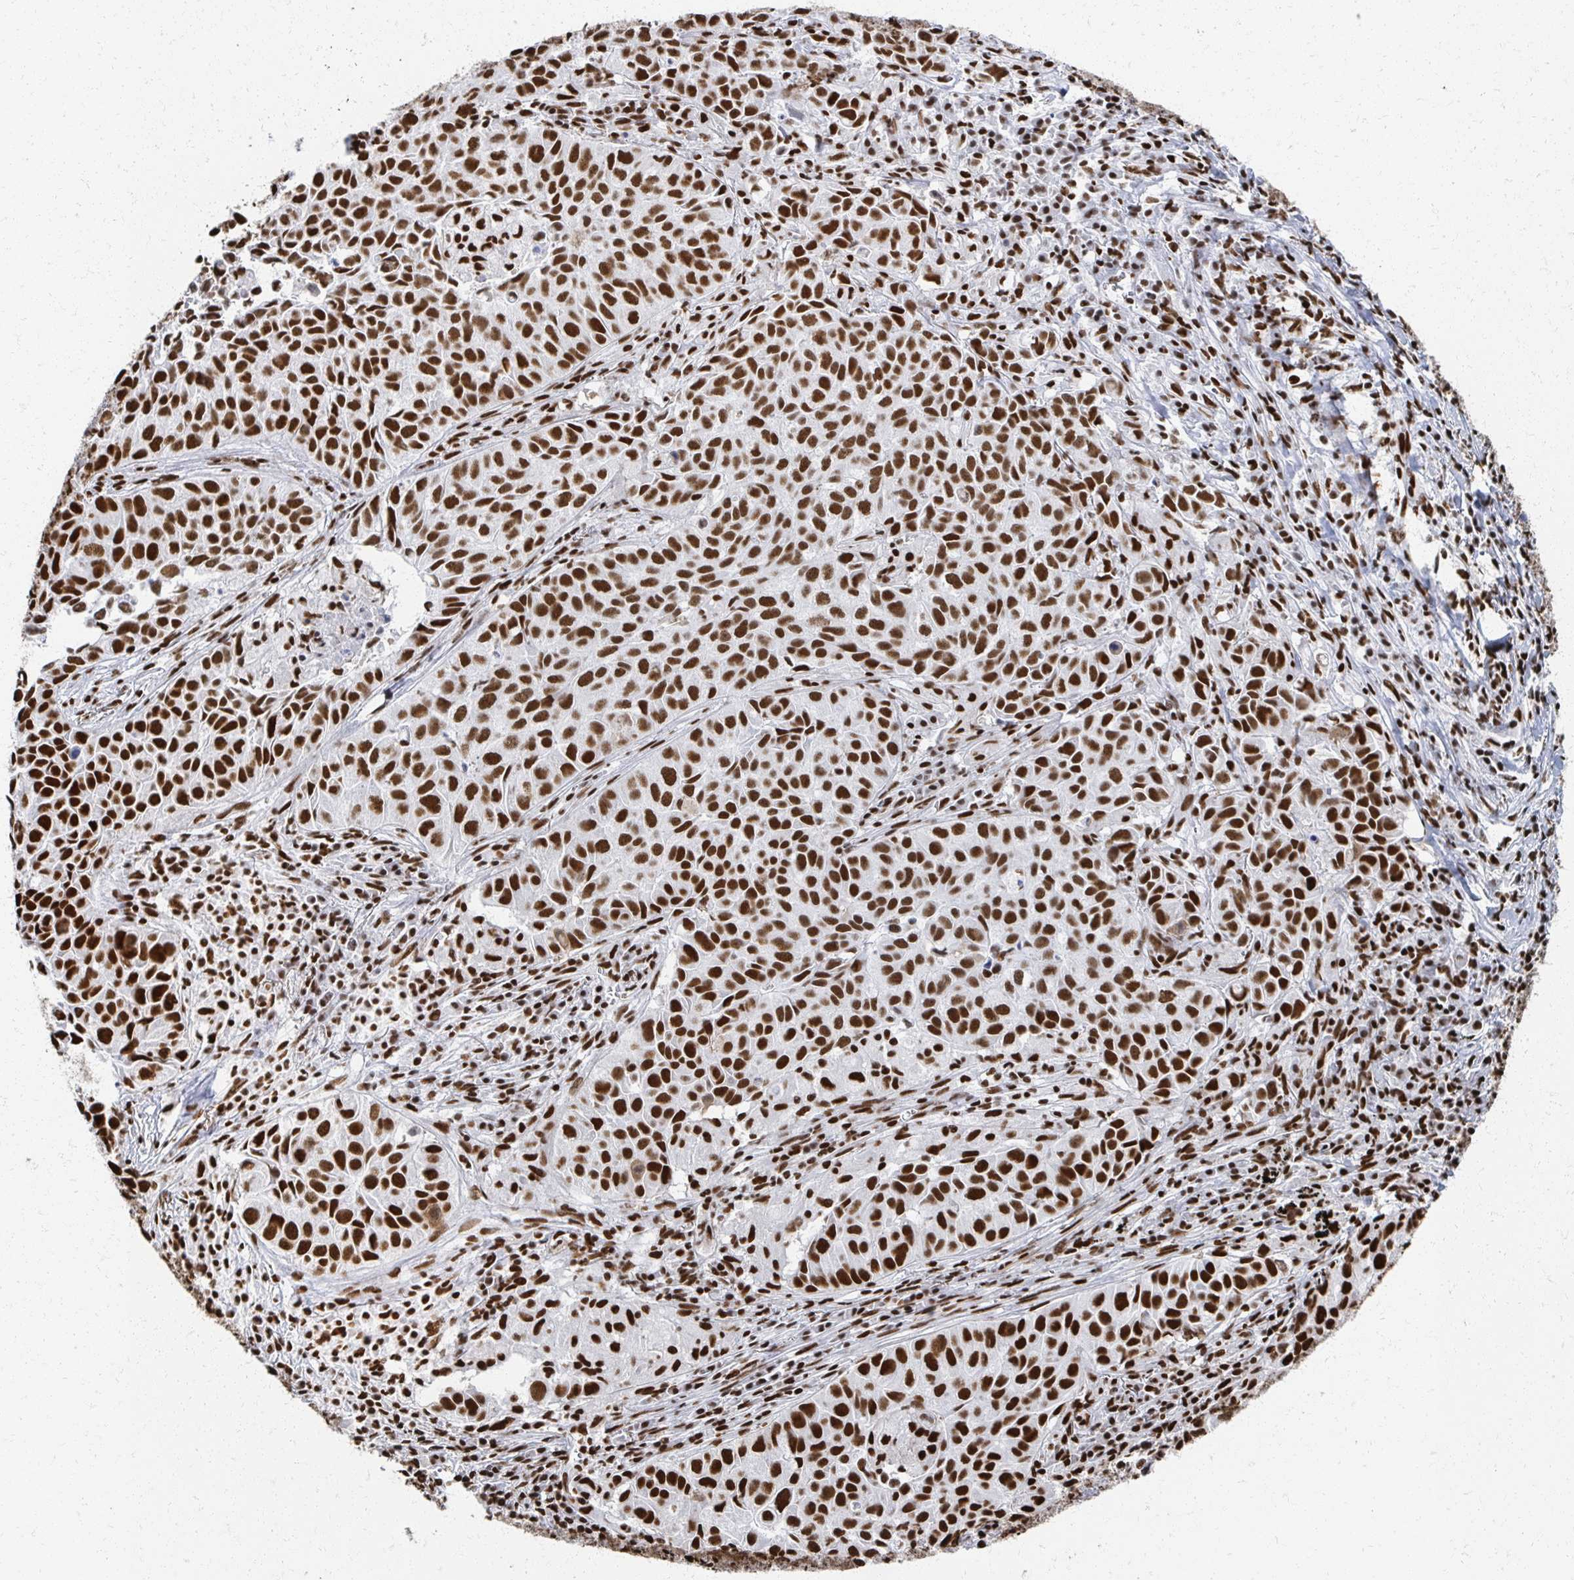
{"staining": {"intensity": "strong", "quantity": ">75%", "location": "nuclear"}, "tissue": "lung cancer", "cell_type": "Tumor cells", "image_type": "cancer", "snomed": [{"axis": "morphology", "description": "Adenocarcinoma, NOS"}, {"axis": "topography", "description": "Lung"}], "caption": "Lung cancer (adenocarcinoma) tissue displays strong nuclear positivity in about >75% of tumor cells, visualized by immunohistochemistry.", "gene": "RBBP7", "patient": {"sex": "female", "age": 50}}